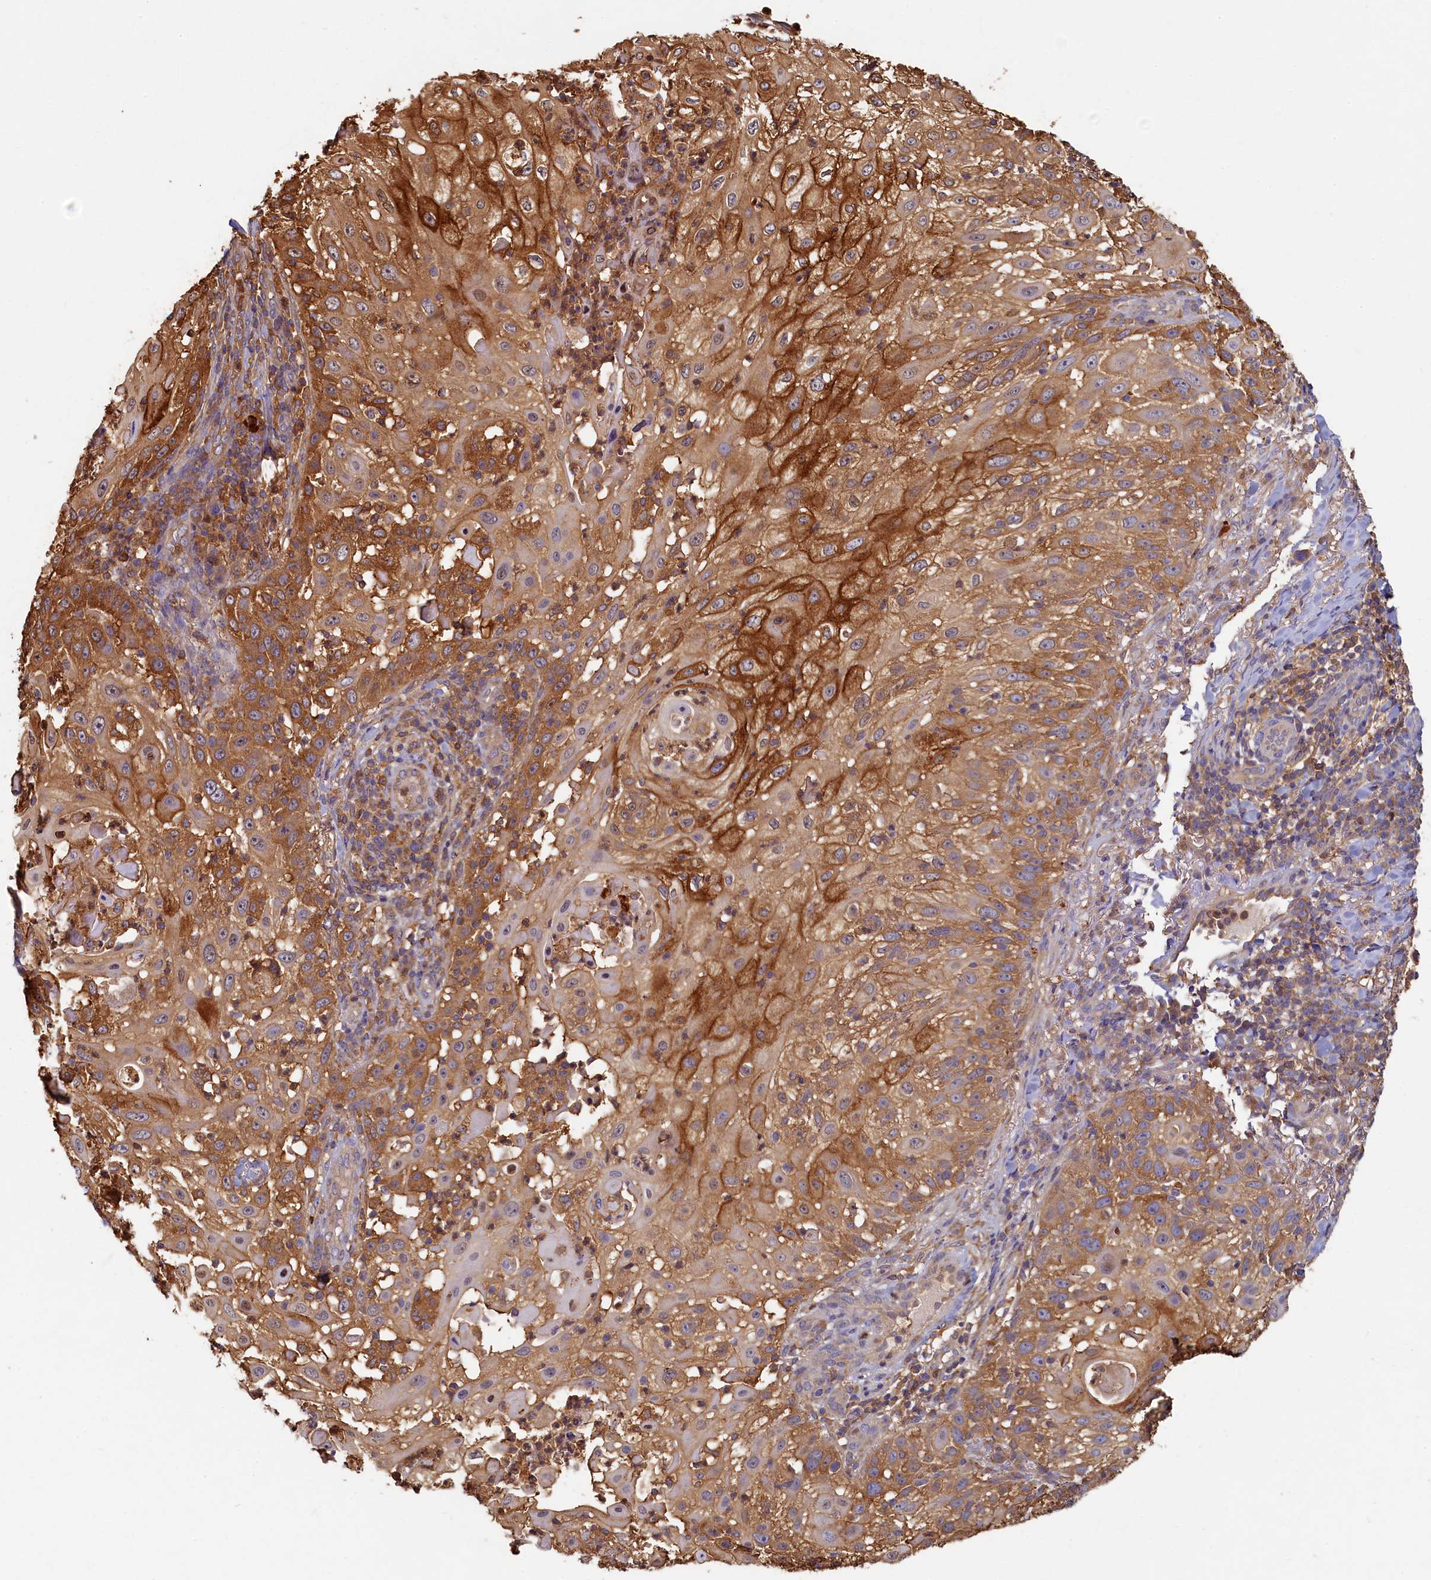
{"staining": {"intensity": "moderate", "quantity": ">75%", "location": "cytoplasmic/membranous"}, "tissue": "skin cancer", "cell_type": "Tumor cells", "image_type": "cancer", "snomed": [{"axis": "morphology", "description": "Squamous cell carcinoma, NOS"}, {"axis": "topography", "description": "Skin"}], "caption": "Skin squamous cell carcinoma tissue exhibits moderate cytoplasmic/membranous positivity in about >75% of tumor cells, visualized by immunohistochemistry.", "gene": "TIMM8B", "patient": {"sex": "female", "age": 44}}